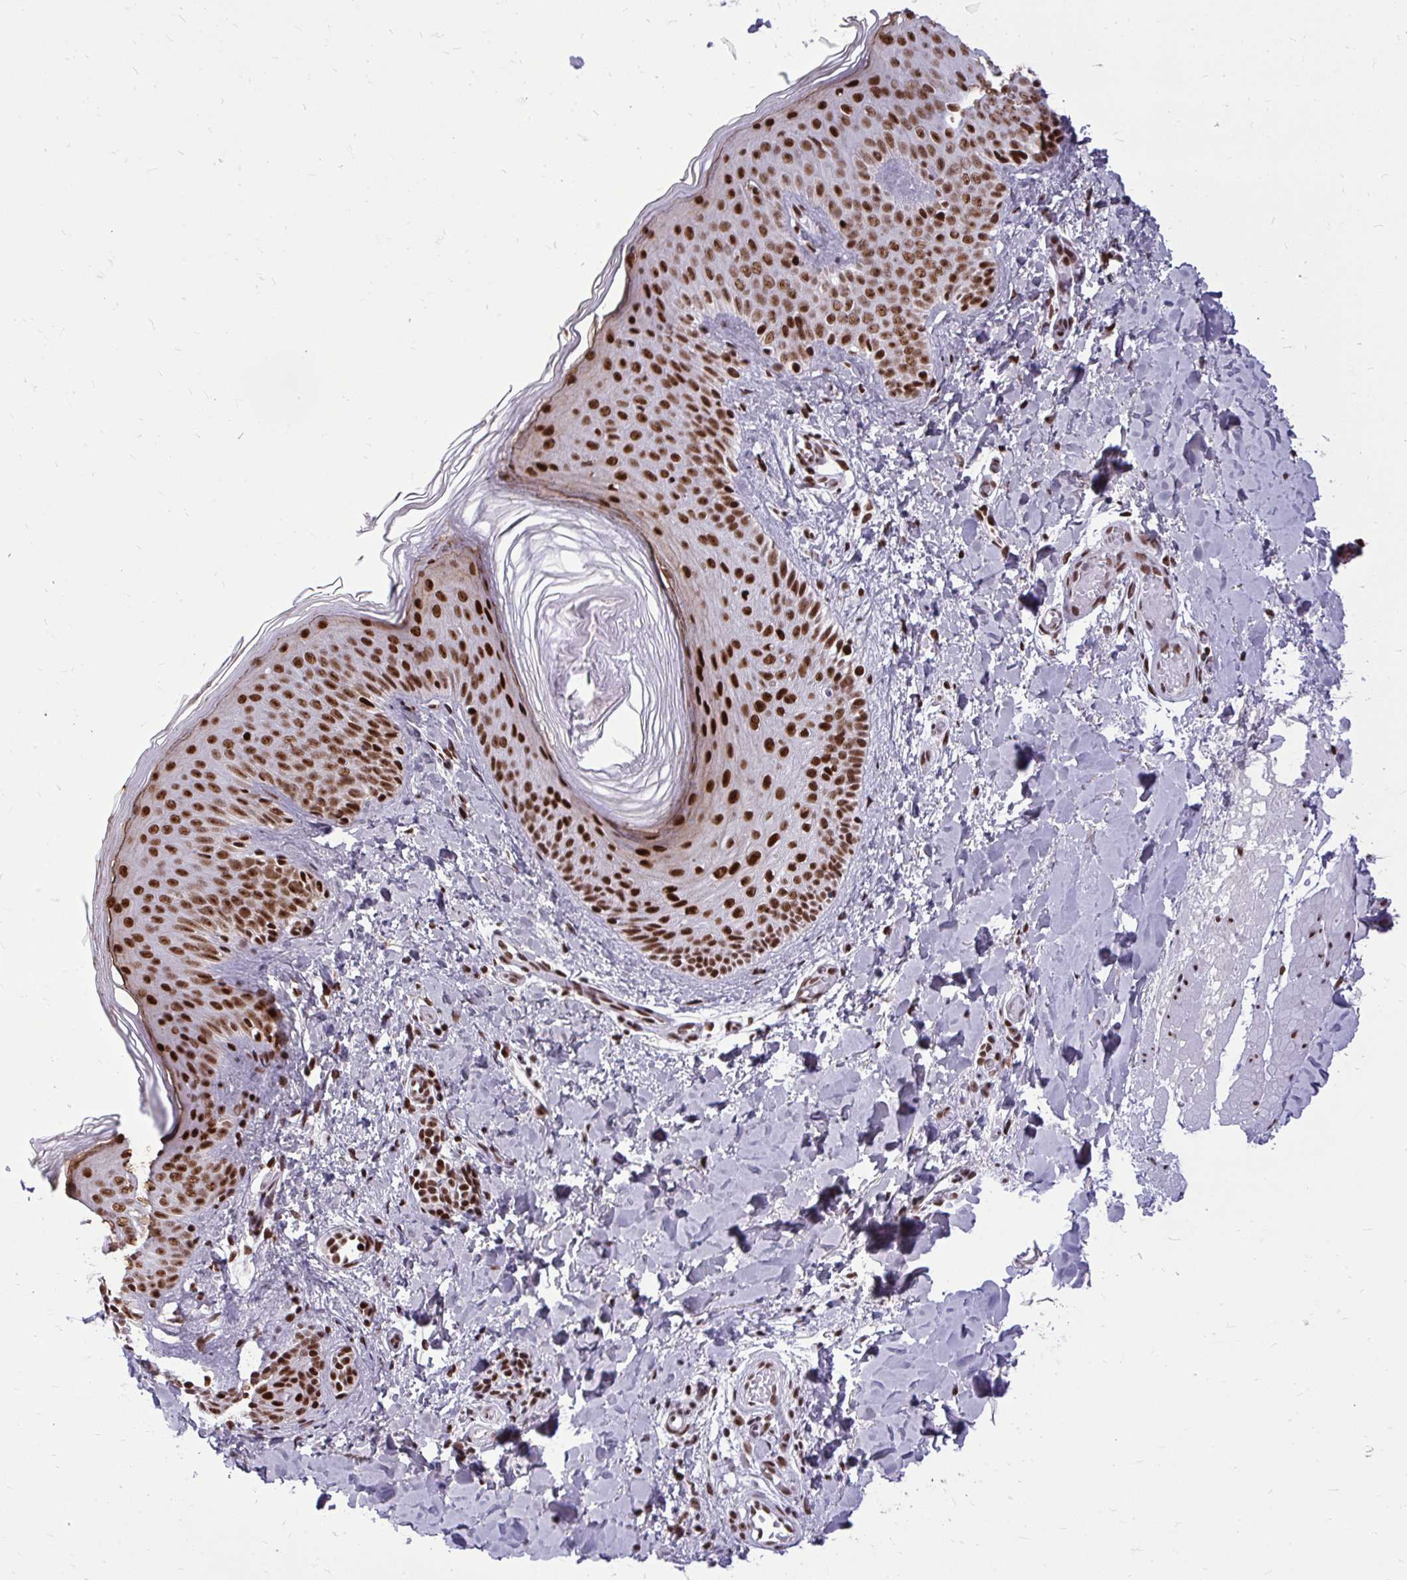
{"staining": {"intensity": "strong", "quantity": ">75%", "location": "nuclear"}, "tissue": "skin", "cell_type": "Fibroblasts", "image_type": "normal", "snomed": [{"axis": "morphology", "description": "Normal tissue, NOS"}, {"axis": "topography", "description": "Skin"}], "caption": "Immunohistochemistry (IHC) (DAB) staining of unremarkable human skin reveals strong nuclear protein positivity in approximately >75% of fibroblasts. The staining was performed using DAB to visualize the protein expression in brown, while the nuclei were stained in blue with hematoxylin (Magnification: 20x).", "gene": "CDYL", "patient": {"sex": "male", "age": 16}}